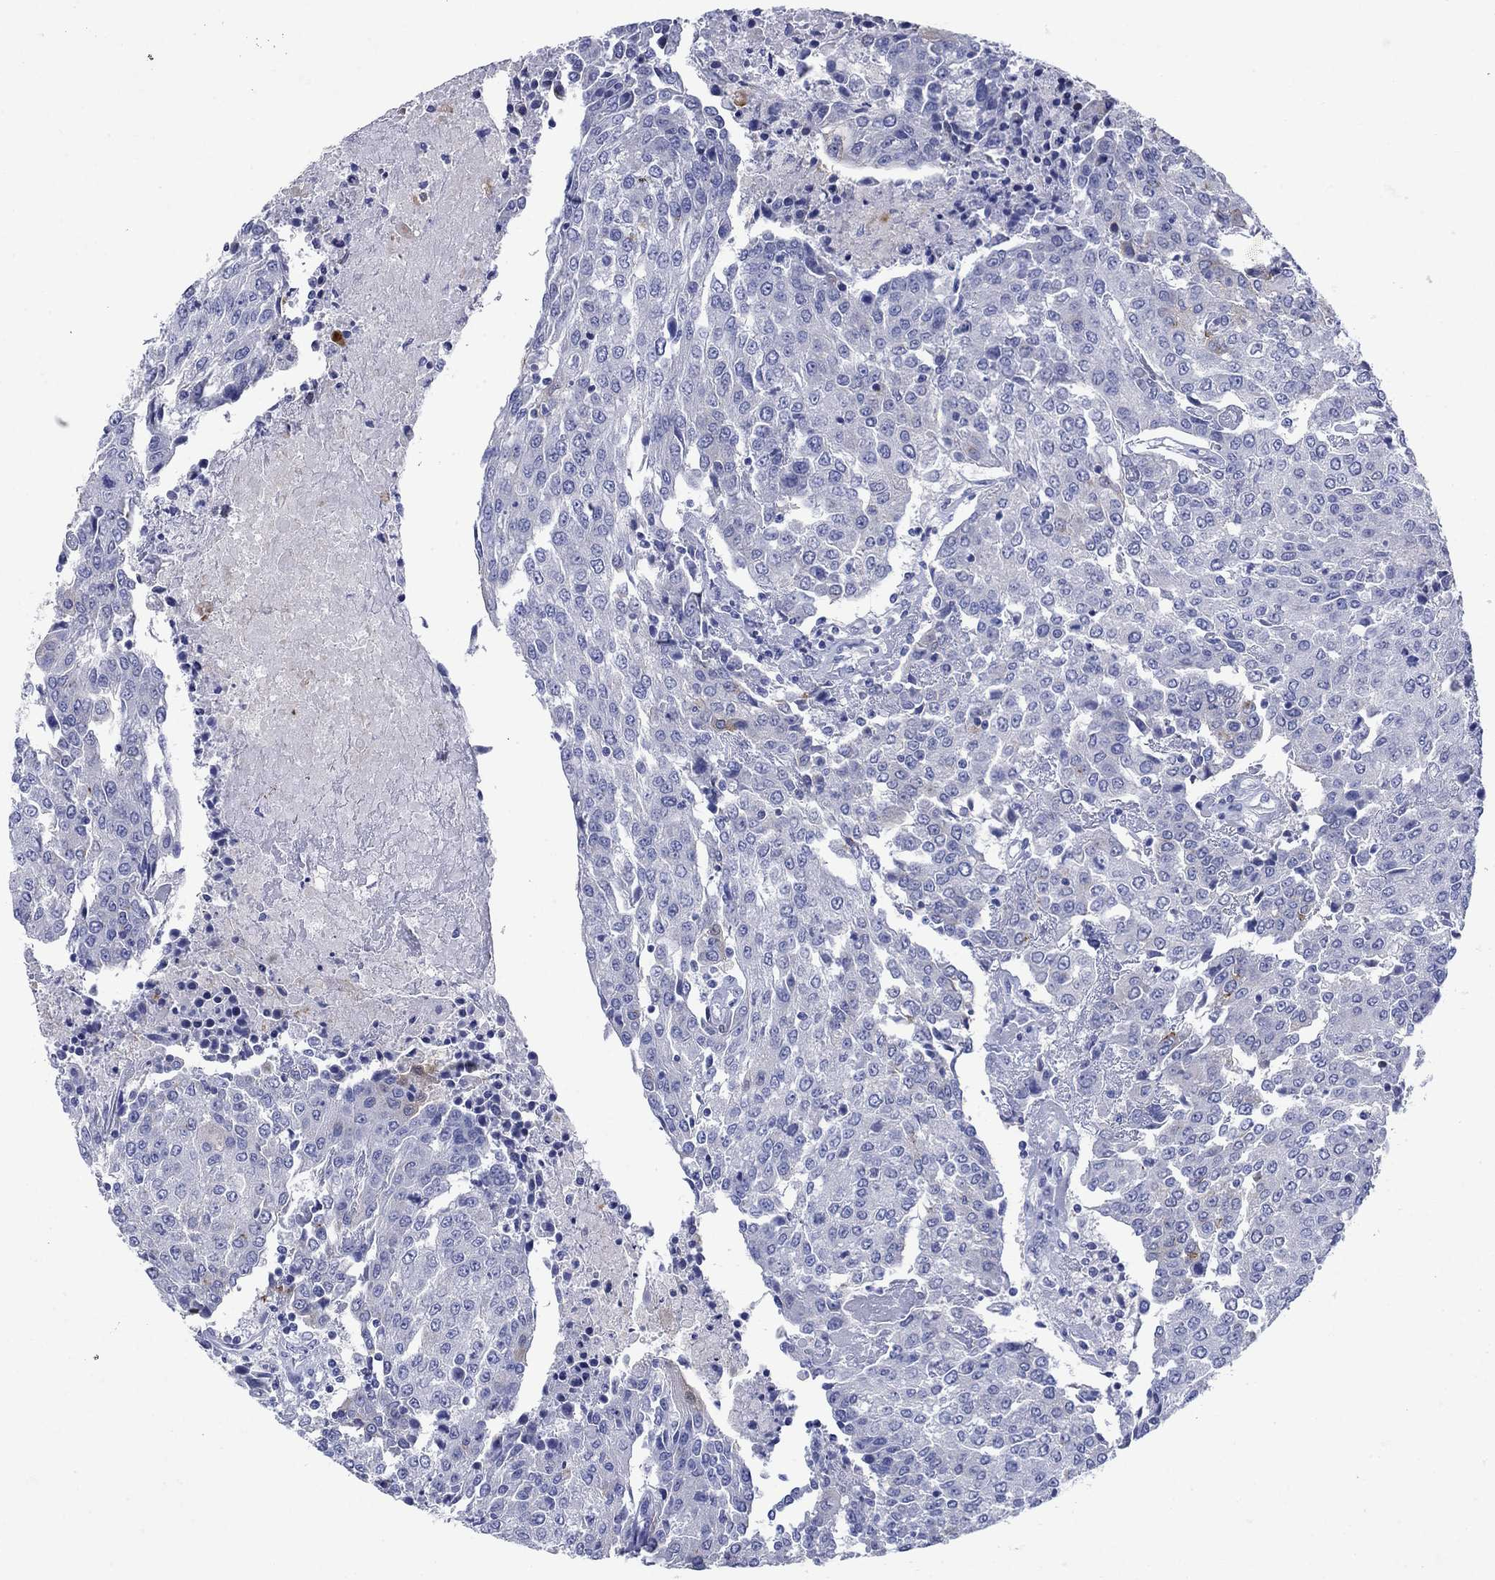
{"staining": {"intensity": "negative", "quantity": "none", "location": "none"}, "tissue": "urothelial cancer", "cell_type": "Tumor cells", "image_type": "cancer", "snomed": [{"axis": "morphology", "description": "Urothelial carcinoma, High grade"}, {"axis": "topography", "description": "Urinary bladder"}], "caption": "There is no significant expression in tumor cells of high-grade urothelial carcinoma.", "gene": "SULT2B1", "patient": {"sex": "female", "age": 85}}